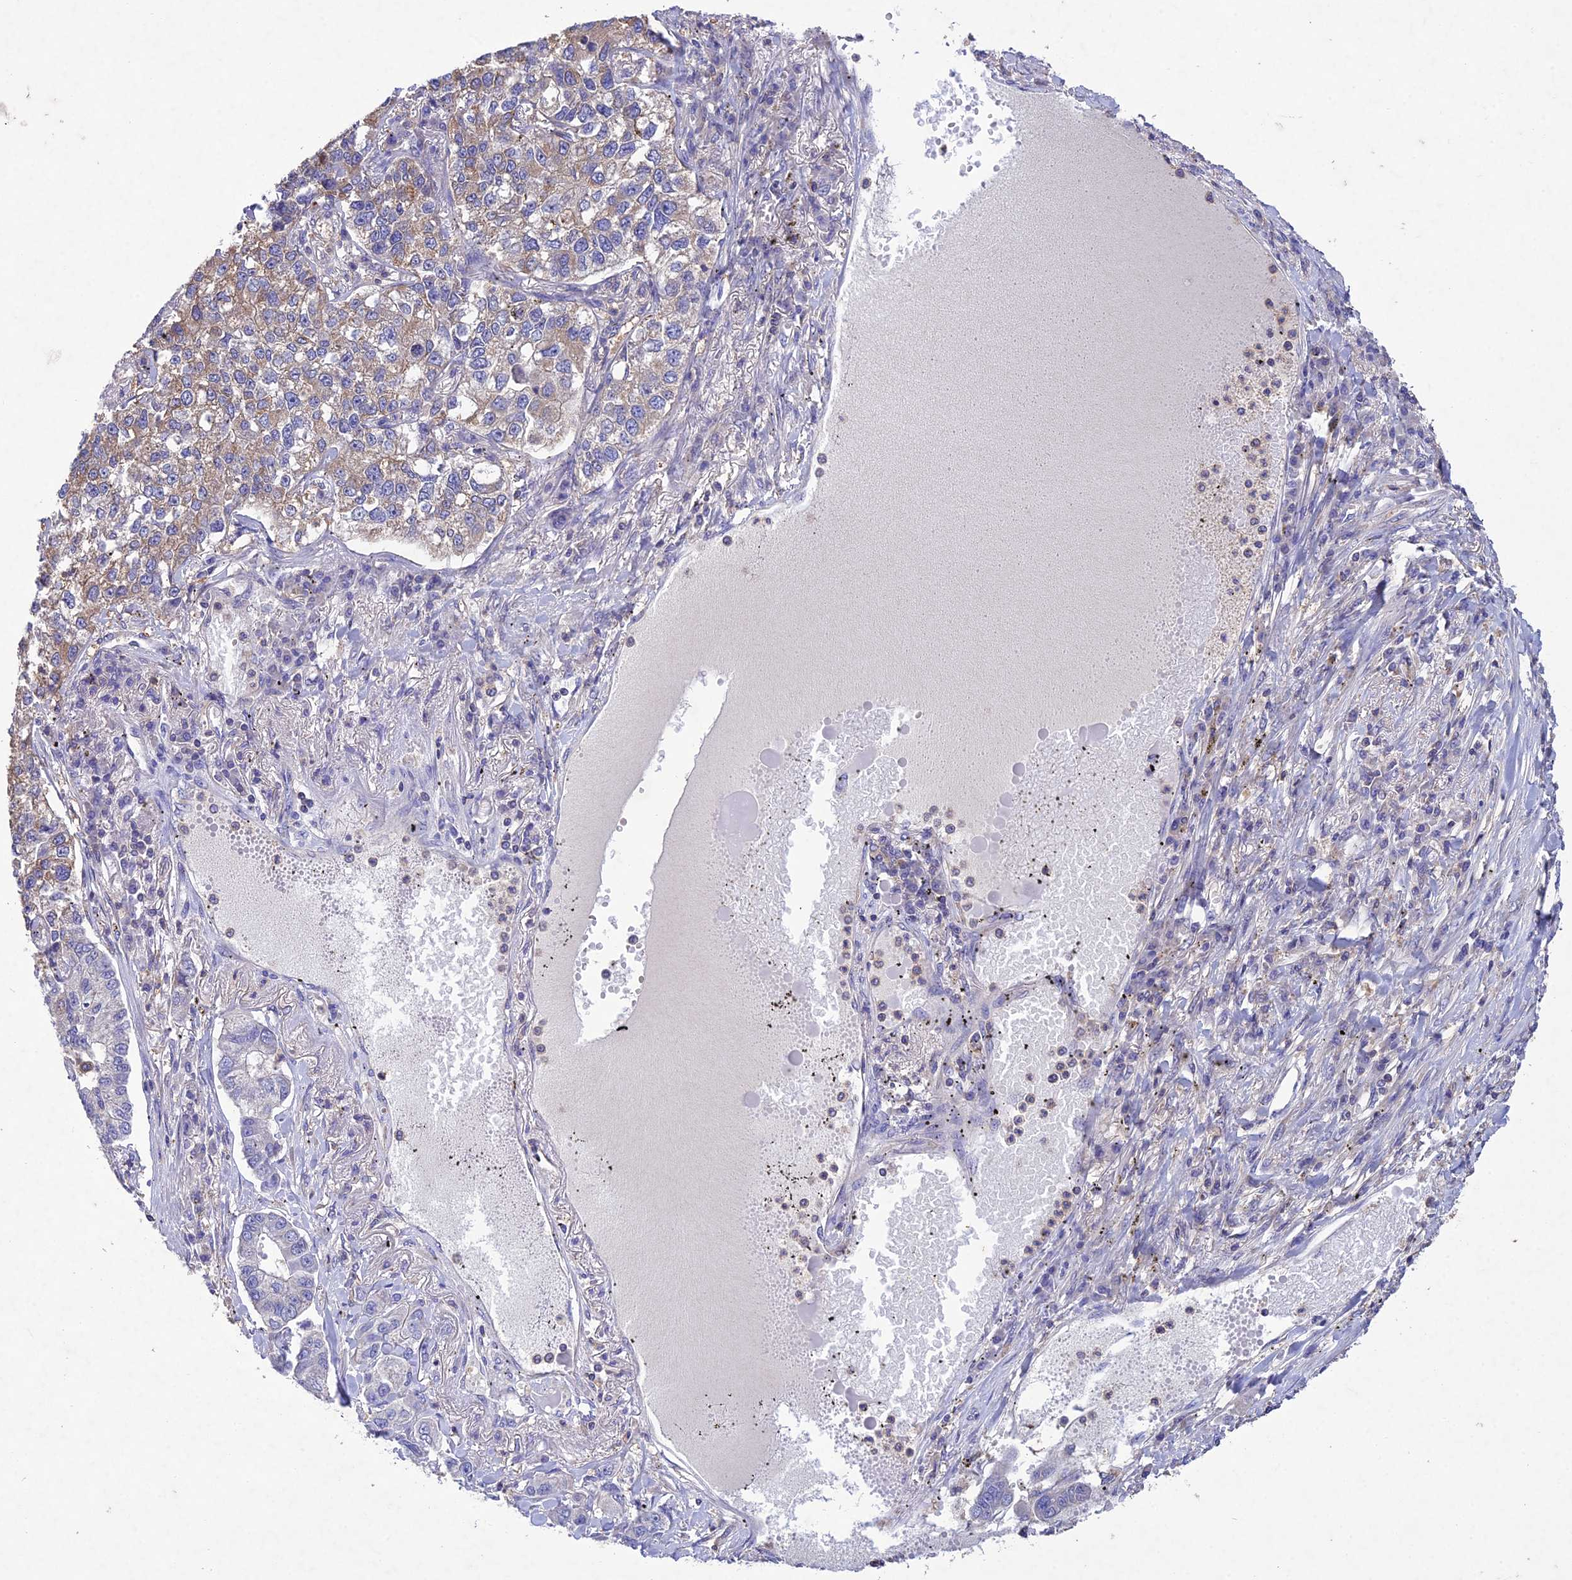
{"staining": {"intensity": "moderate", "quantity": "<25%", "location": "cytoplasmic/membranous"}, "tissue": "lung cancer", "cell_type": "Tumor cells", "image_type": "cancer", "snomed": [{"axis": "morphology", "description": "Adenocarcinoma, NOS"}, {"axis": "topography", "description": "Lung"}], "caption": "This photomicrograph exhibits immunohistochemistry staining of human adenocarcinoma (lung), with low moderate cytoplasmic/membranous staining in approximately <25% of tumor cells.", "gene": "SNX24", "patient": {"sex": "male", "age": 49}}